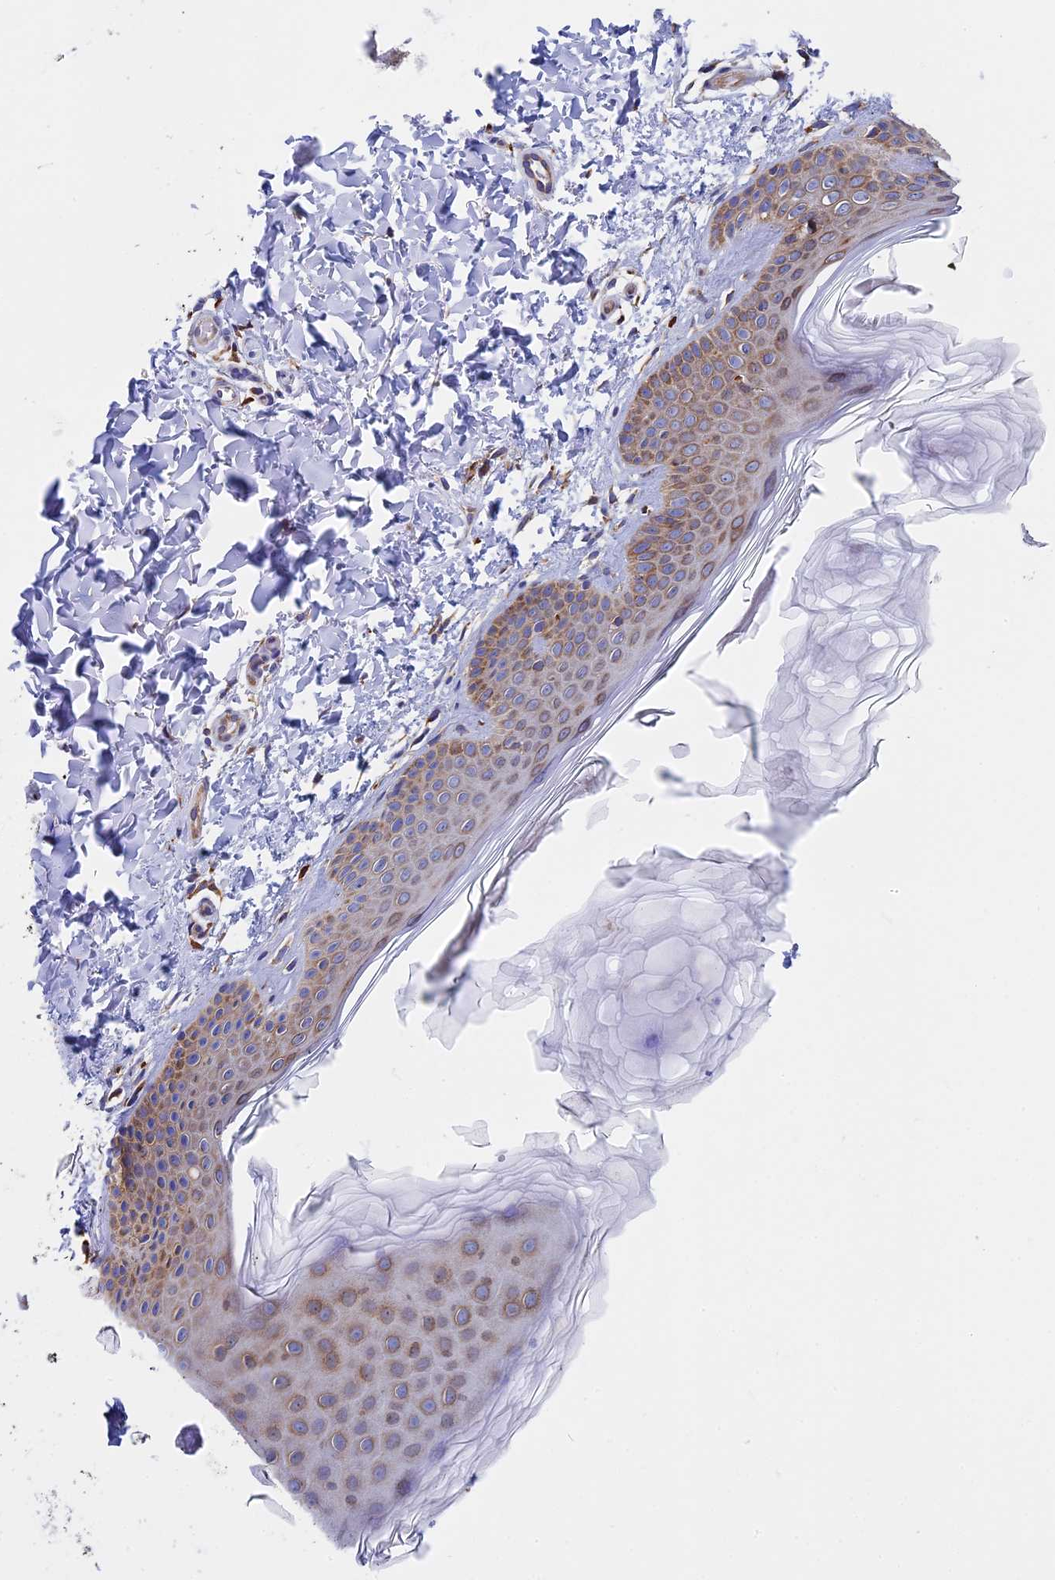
{"staining": {"intensity": "moderate", "quantity": ">75%", "location": "cytoplasmic/membranous"}, "tissue": "skin", "cell_type": "Fibroblasts", "image_type": "normal", "snomed": [{"axis": "morphology", "description": "Normal tissue, NOS"}, {"axis": "topography", "description": "Skin"}], "caption": "Immunohistochemical staining of normal skin exhibits >75% levels of moderate cytoplasmic/membranous protein staining in about >75% of fibroblasts.", "gene": "SLC9A5", "patient": {"sex": "male", "age": 36}}